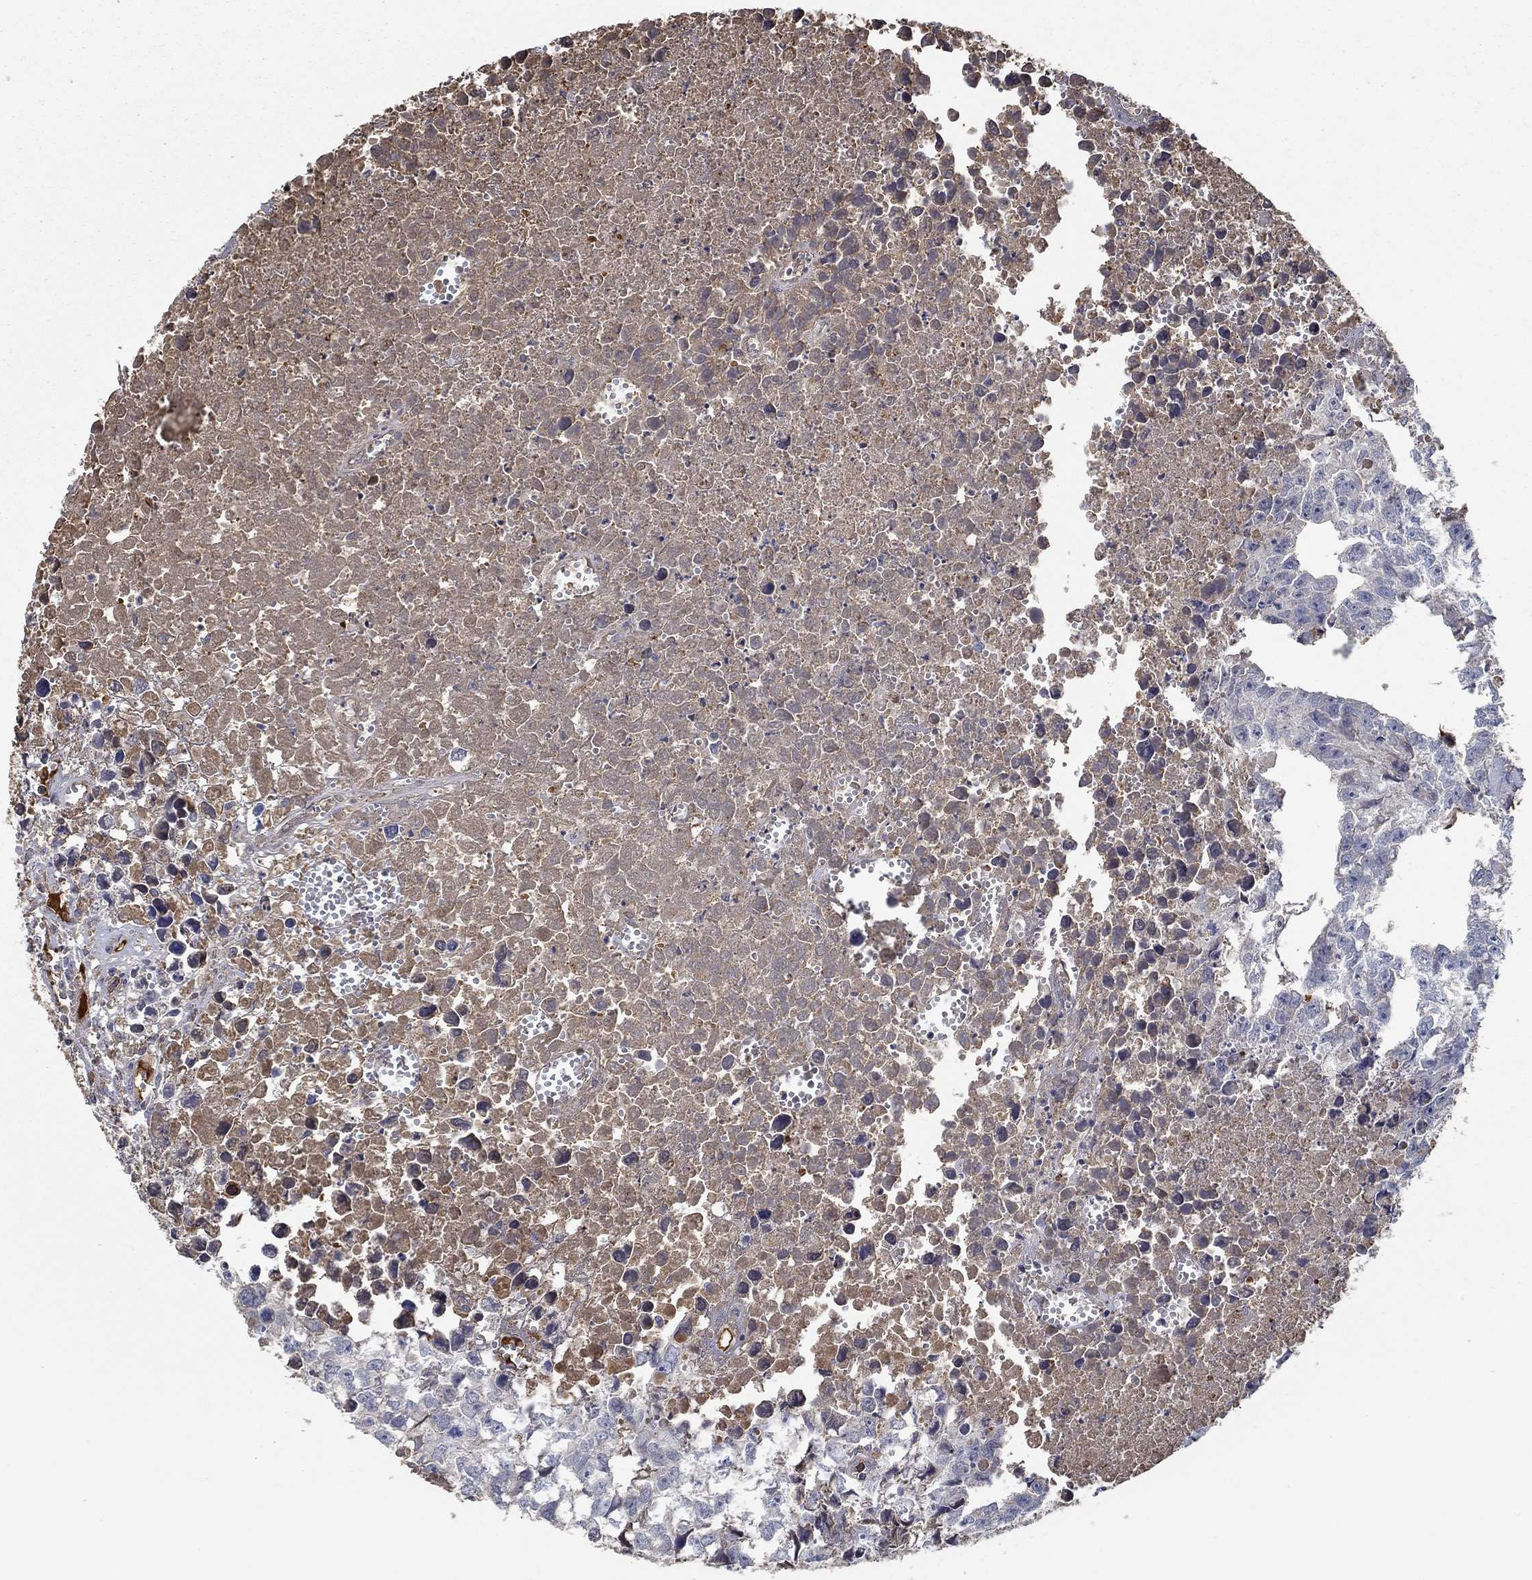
{"staining": {"intensity": "negative", "quantity": "none", "location": "none"}, "tissue": "testis cancer", "cell_type": "Tumor cells", "image_type": "cancer", "snomed": [{"axis": "morphology", "description": "Carcinoma, Embryonal, NOS"}, {"axis": "morphology", "description": "Teratoma, malignant, NOS"}, {"axis": "topography", "description": "Testis"}], "caption": "Immunohistochemistry (IHC) photomicrograph of neoplastic tissue: human testis embryonal carcinoma stained with DAB demonstrates no significant protein staining in tumor cells.", "gene": "IL10", "patient": {"sex": "male", "age": 44}}